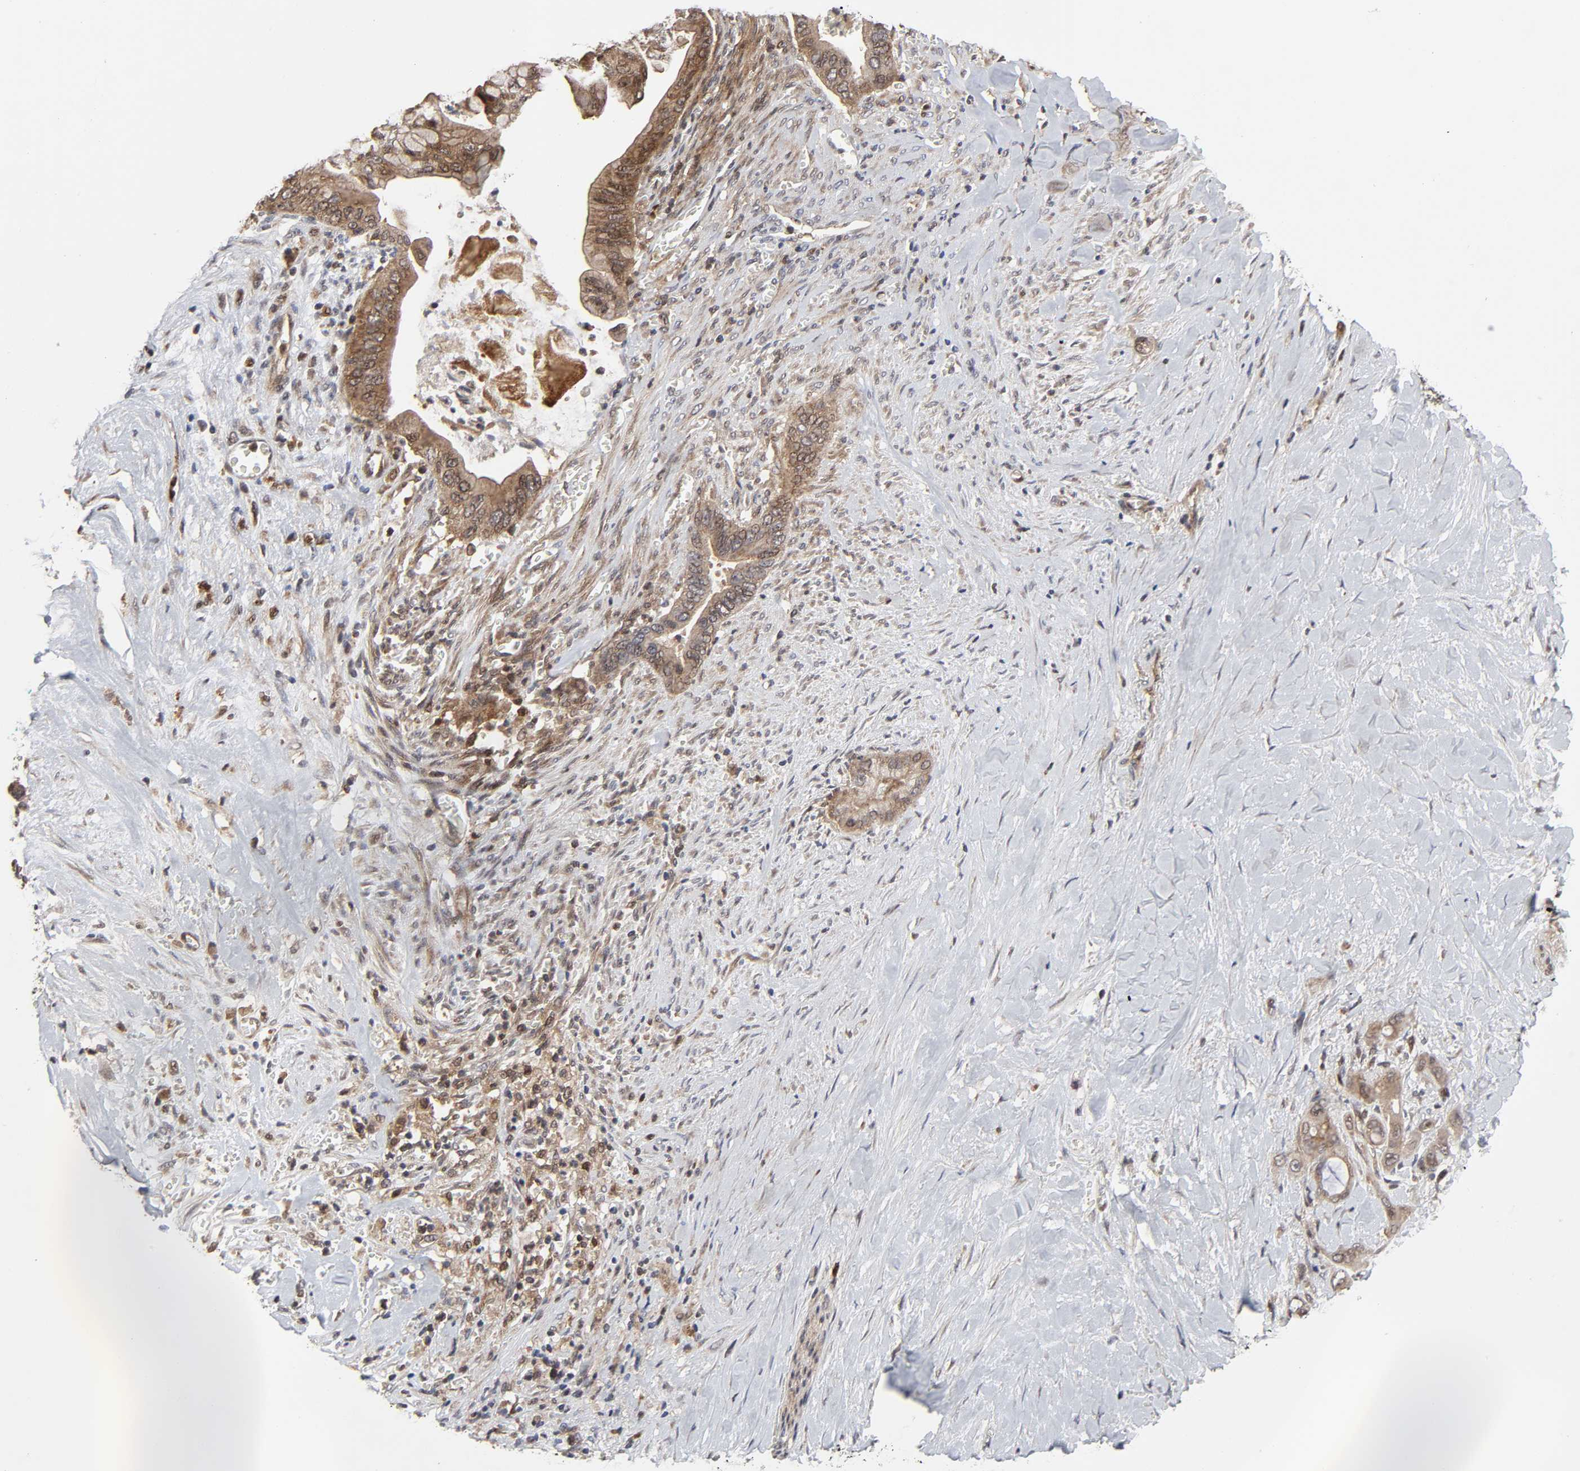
{"staining": {"intensity": "weak", "quantity": ">75%", "location": "cytoplasmic/membranous,nuclear"}, "tissue": "pancreatic cancer", "cell_type": "Tumor cells", "image_type": "cancer", "snomed": [{"axis": "morphology", "description": "Adenocarcinoma, NOS"}, {"axis": "topography", "description": "Pancreas"}], "caption": "Immunohistochemical staining of human pancreatic cancer (adenocarcinoma) reveals weak cytoplasmic/membranous and nuclear protein staining in approximately >75% of tumor cells.", "gene": "CASP9", "patient": {"sex": "male", "age": 59}}